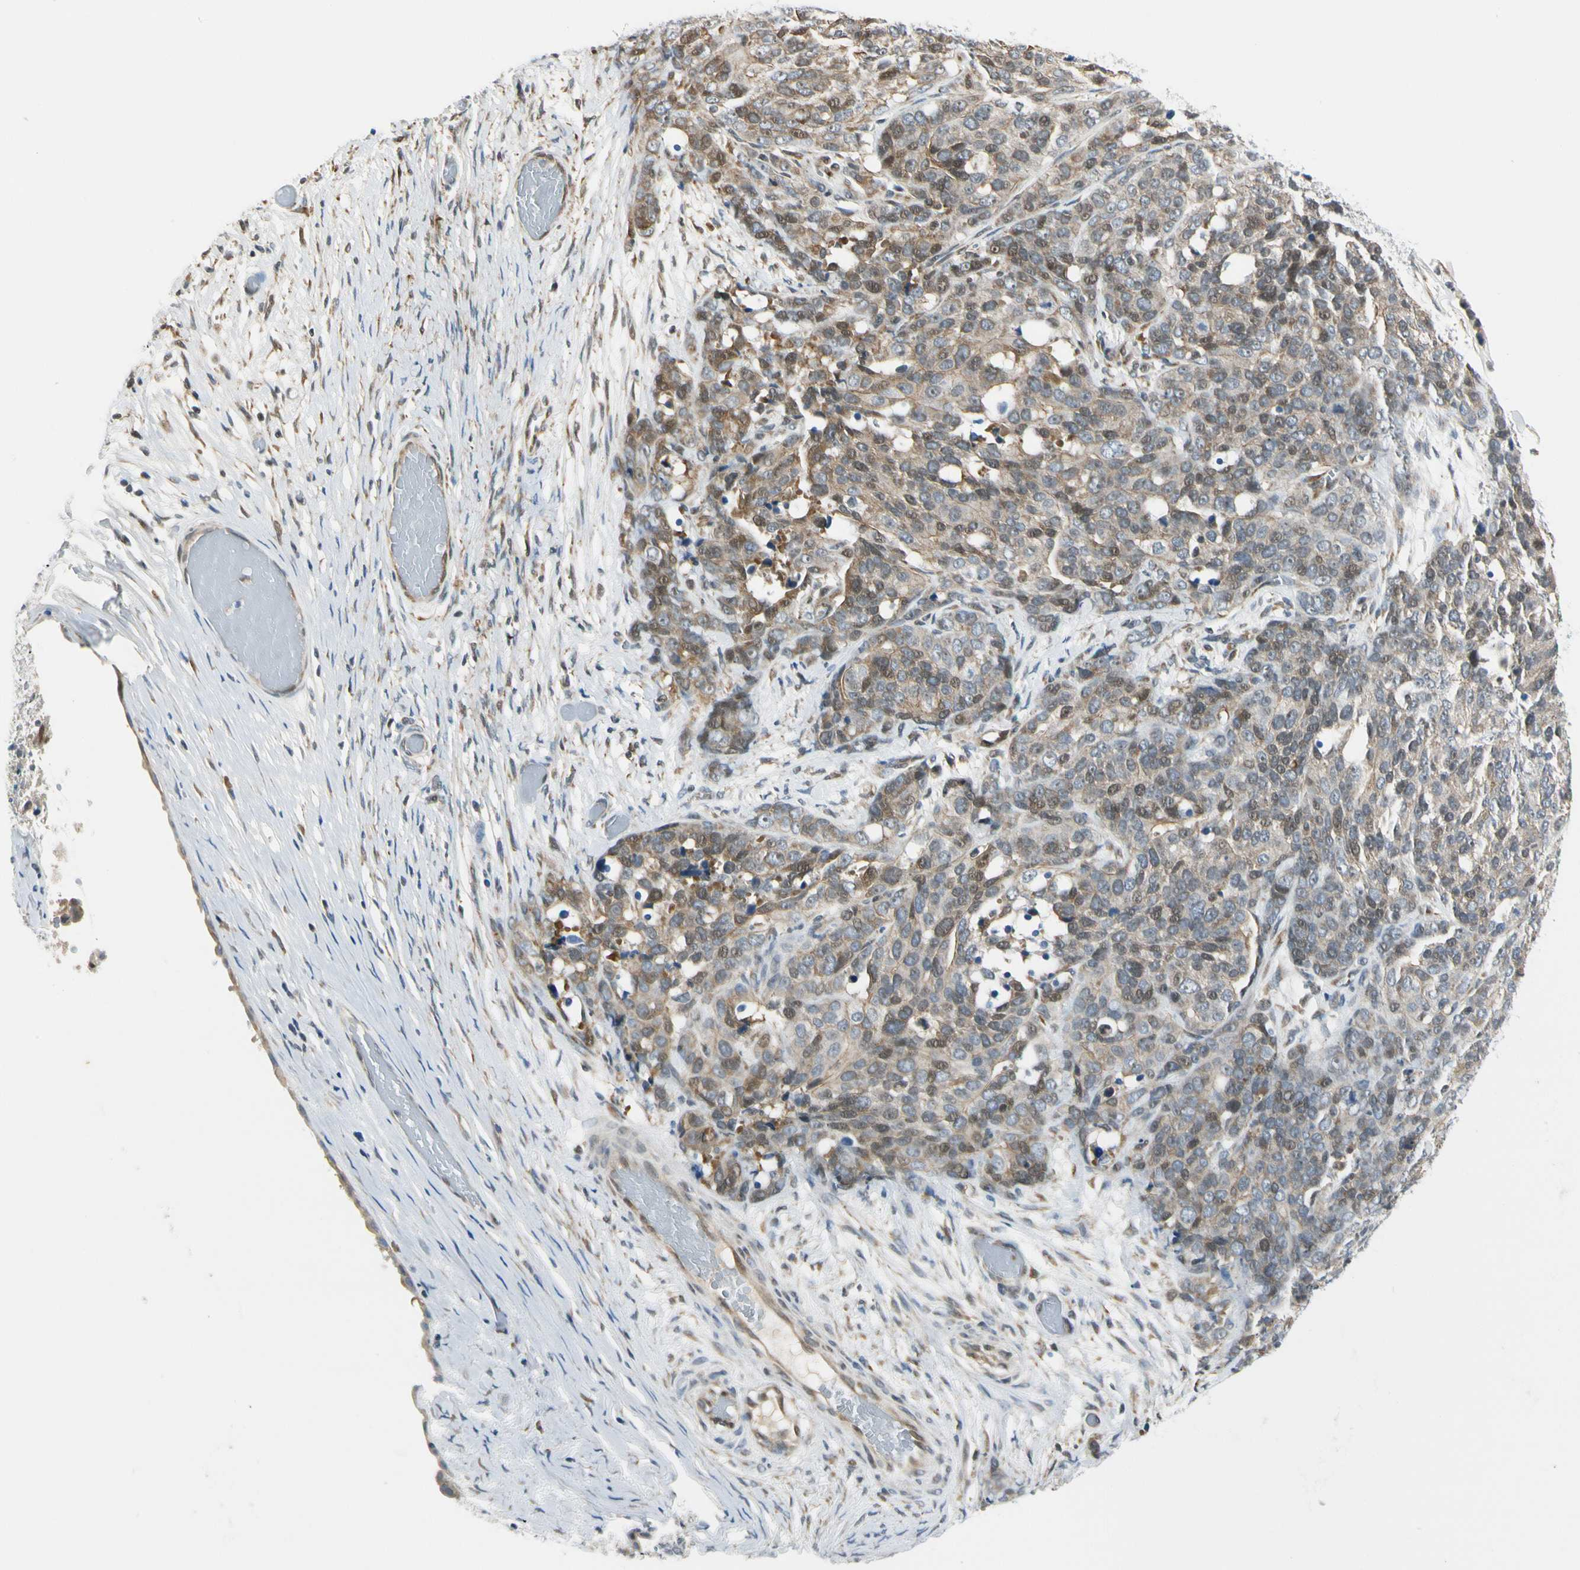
{"staining": {"intensity": "weak", "quantity": ">75%", "location": "cytoplasmic/membranous,nuclear"}, "tissue": "ovarian cancer", "cell_type": "Tumor cells", "image_type": "cancer", "snomed": [{"axis": "morphology", "description": "Cystadenocarcinoma, serous, NOS"}, {"axis": "topography", "description": "Ovary"}], "caption": "IHC photomicrograph of neoplastic tissue: human serous cystadenocarcinoma (ovarian) stained using immunohistochemistry (IHC) reveals low levels of weak protein expression localized specifically in the cytoplasmic/membranous and nuclear of tumor cells, appearing as a cytoplasmic/membranous and nuclear brown color.", "gene": "NPDC1", "patient": {"sex": "female", "age": 44}}